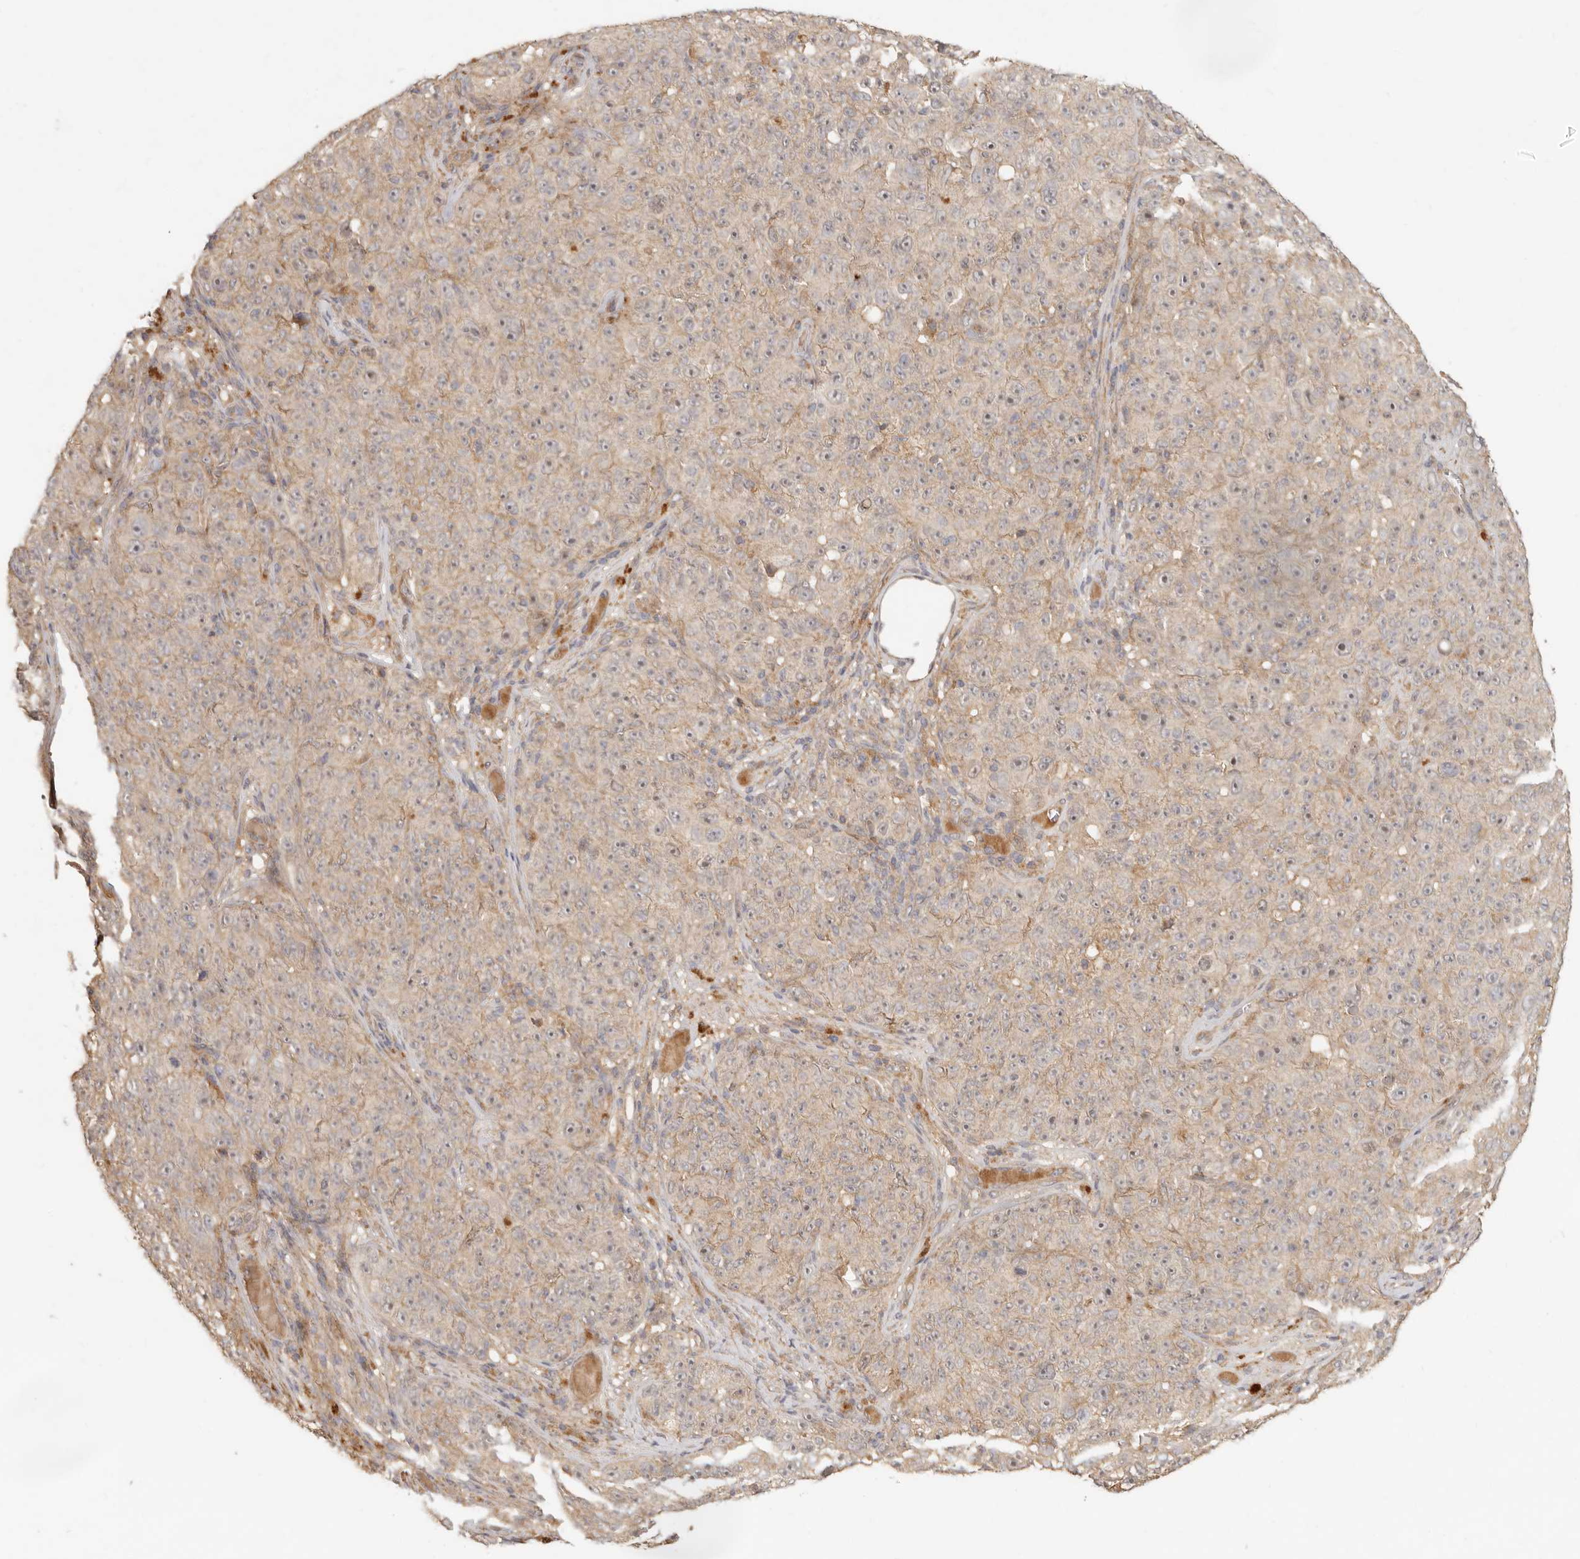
{"staining": {"intensity": "negative", "quantity": "none", "location": "none"}, "tissue": "melanoma", "cell_type": "Tumor cells", "image_type": "cancer", "snomed": [{"axis": "morphology", "description": "Malignant melanoma, NOS"}, {"axis": "topography", "description": "Skin"}], "caption": "Tumor cells show no significant staining in melanoma.", "gene": "VIPR1", "patient": {"sex": "female", "age": 82}}